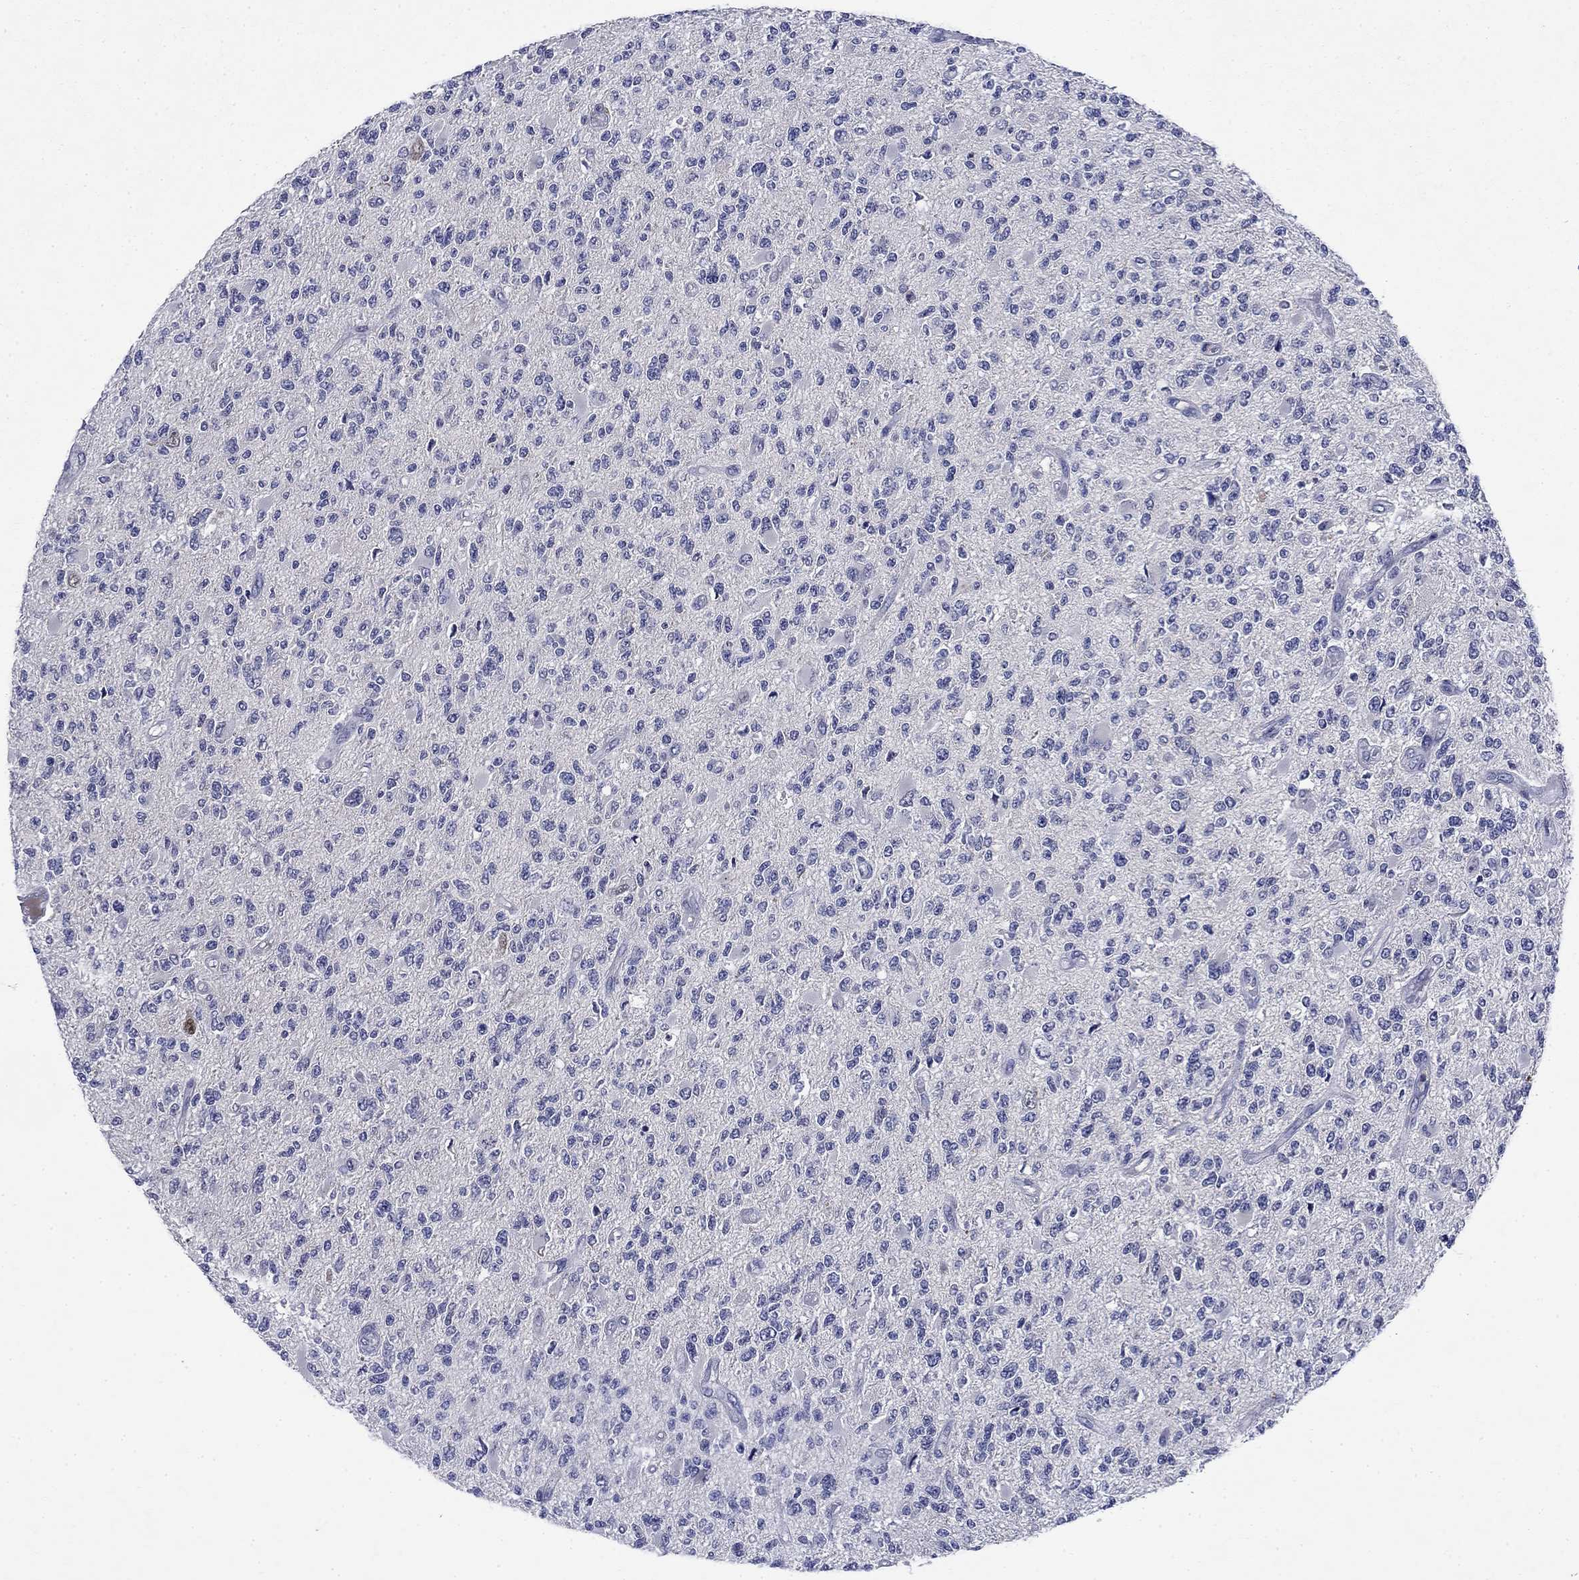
{"staining": {"intensity": "negative", "quantity": "none", "location": "none"}, "tissue": "glioma", "cell_type": "Tumor cells", "image_type": "cancer", "snomed": [{"axis": "morphology", "description": "Glioma, malignant, High grade"}, {"axis": "topography", "description": "Brain"}], "caption": "Tumor cells are negative for protein expression in human malignant high-grade glioma. (Stains: DAB immunohistochemistry (IHC) with hematoxylin counter stain, Microscopy: brightfield microscopy at high magnification).", "gene": "STAB2", "patient": {"sex": "female", "age": 63}}